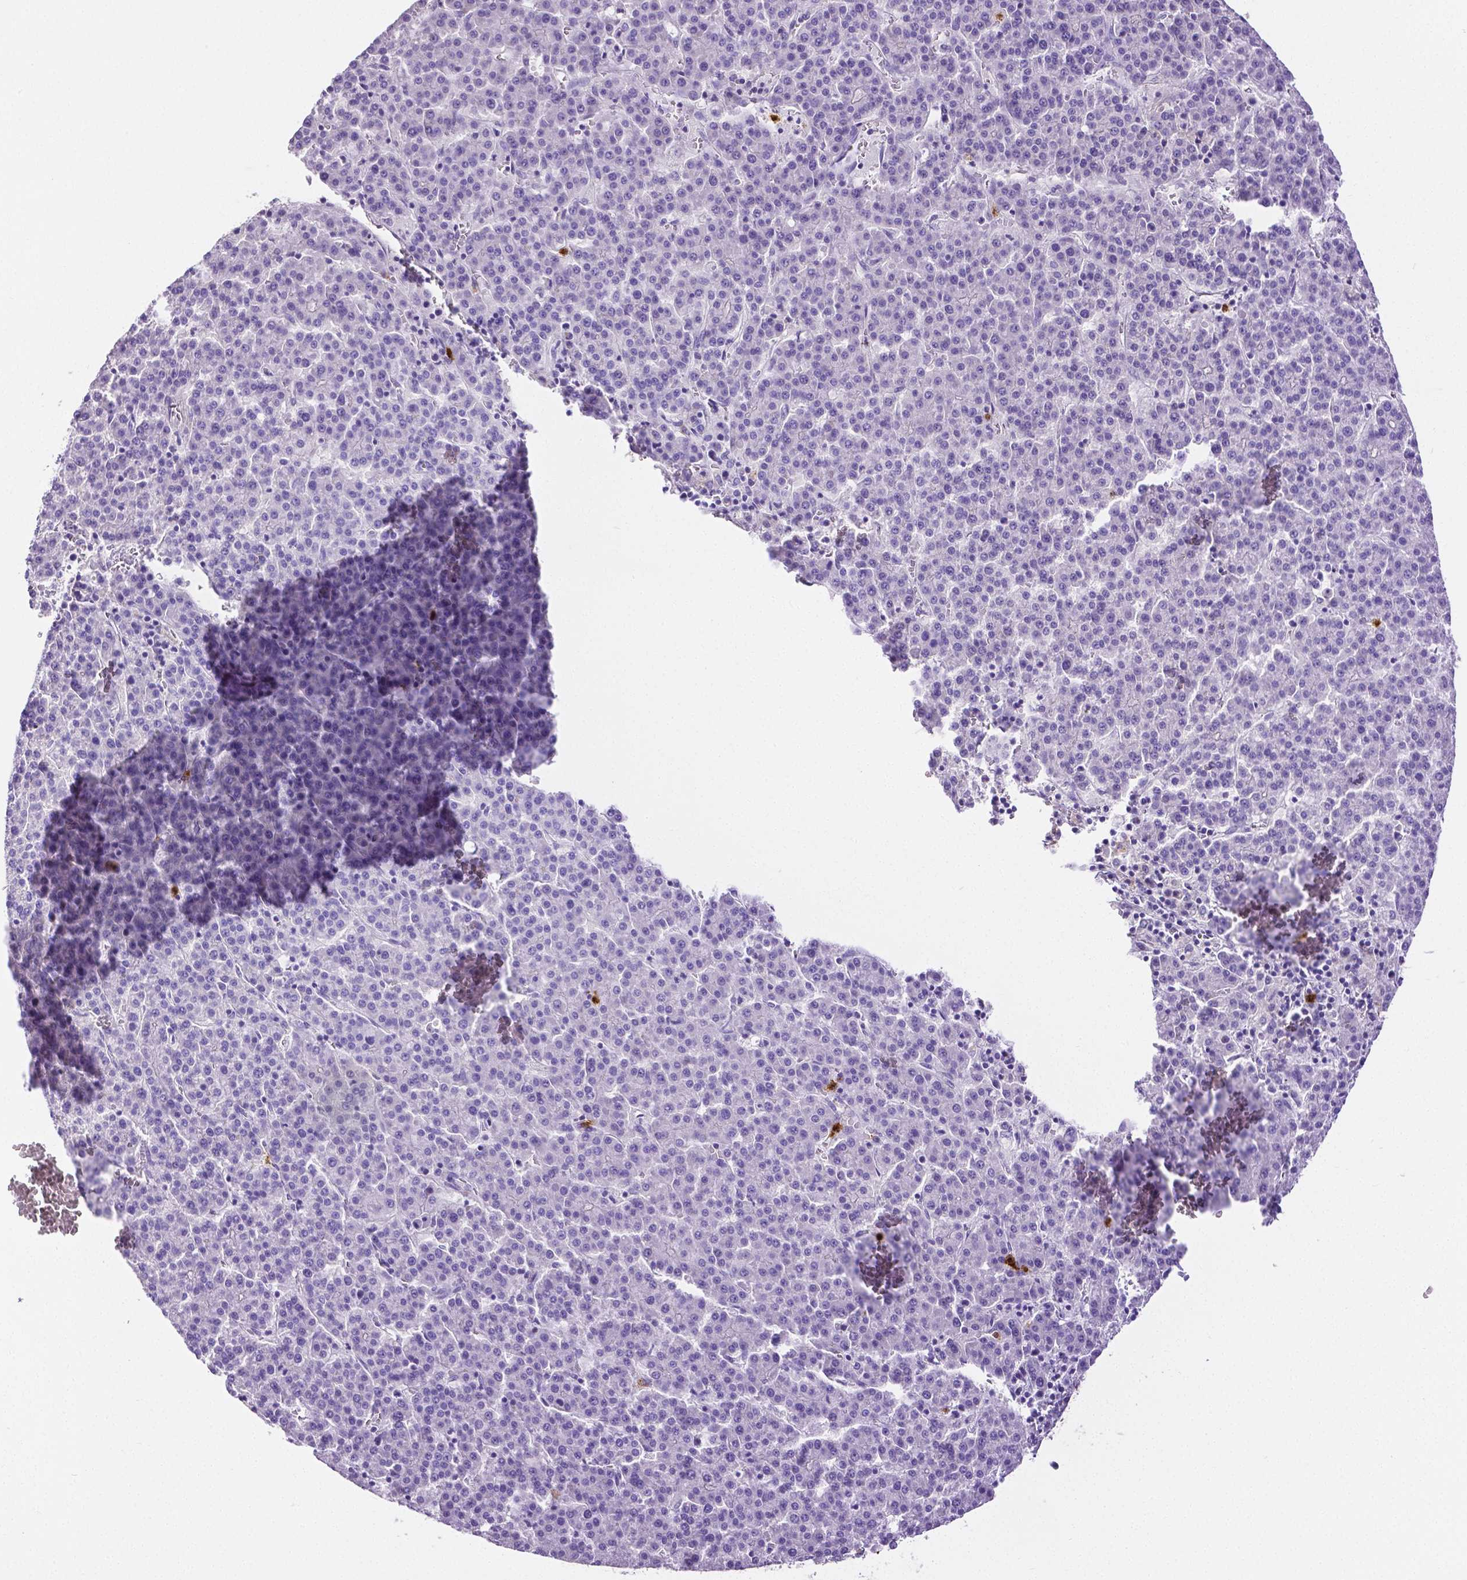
{"staining": {"intensity": "negative", "quantity": "none", "location": "none"}, "tissue": "liver cancer", "cell_type": "Tumor cells", "image_type": "cancer", "snomed": [{"axis": "morphology", "description": "Carcinoma, Hepatocellular, NOS"}, {"axis": "topography", "description": "Liver"}], "caption": "IHC of liver cancer (hepatocellular carcinoma) reveals no expression in tumor cells.", "gene": "MMP9", "patient": {"sex": "female", "age": 58}}